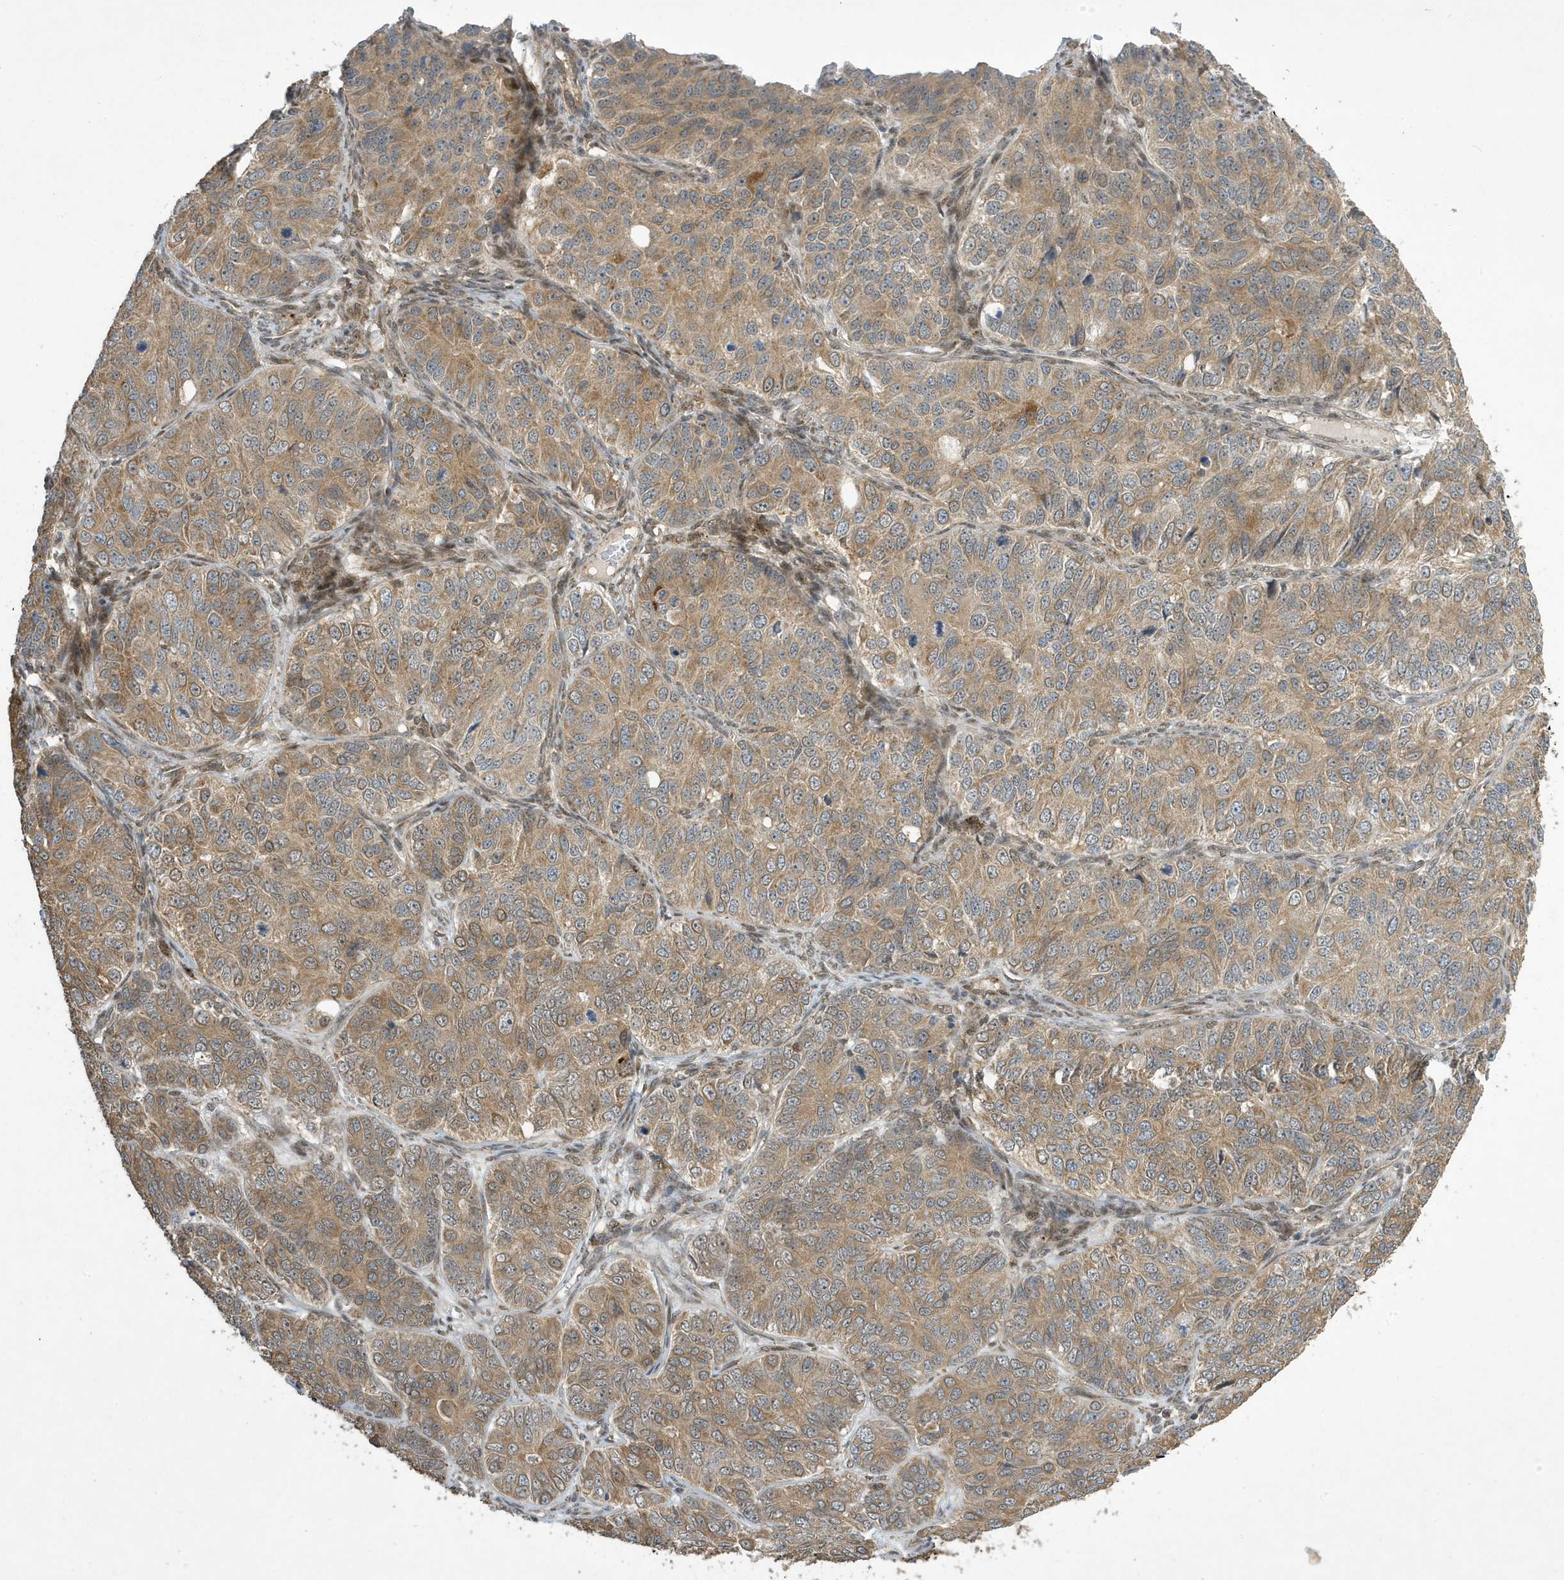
{"staining": {"intensity": "moderate", "quantity": "25%-75%", "location": "cytoplasmic/membranous"}, "tissue": "ovarian cancer", "cell_type": "Tumor cells", "image_type": "cancer", "snomed": [{"axis": "morphology", "description": "Carcinoma, endometroid"}, {"axis": "topography", "description": "Ovary"}], "caption": "The photomicrograph exhibits staining of endometroid carcinoma (ovarian), revealing moderate cytoplasmic/membranous protein staining (brown color) within tumor cells. Ihc stains the protein in brown and the nuclei are stained blue.", "gene": "NCOA7", "patient": {"sex": "female", "age": 51}}